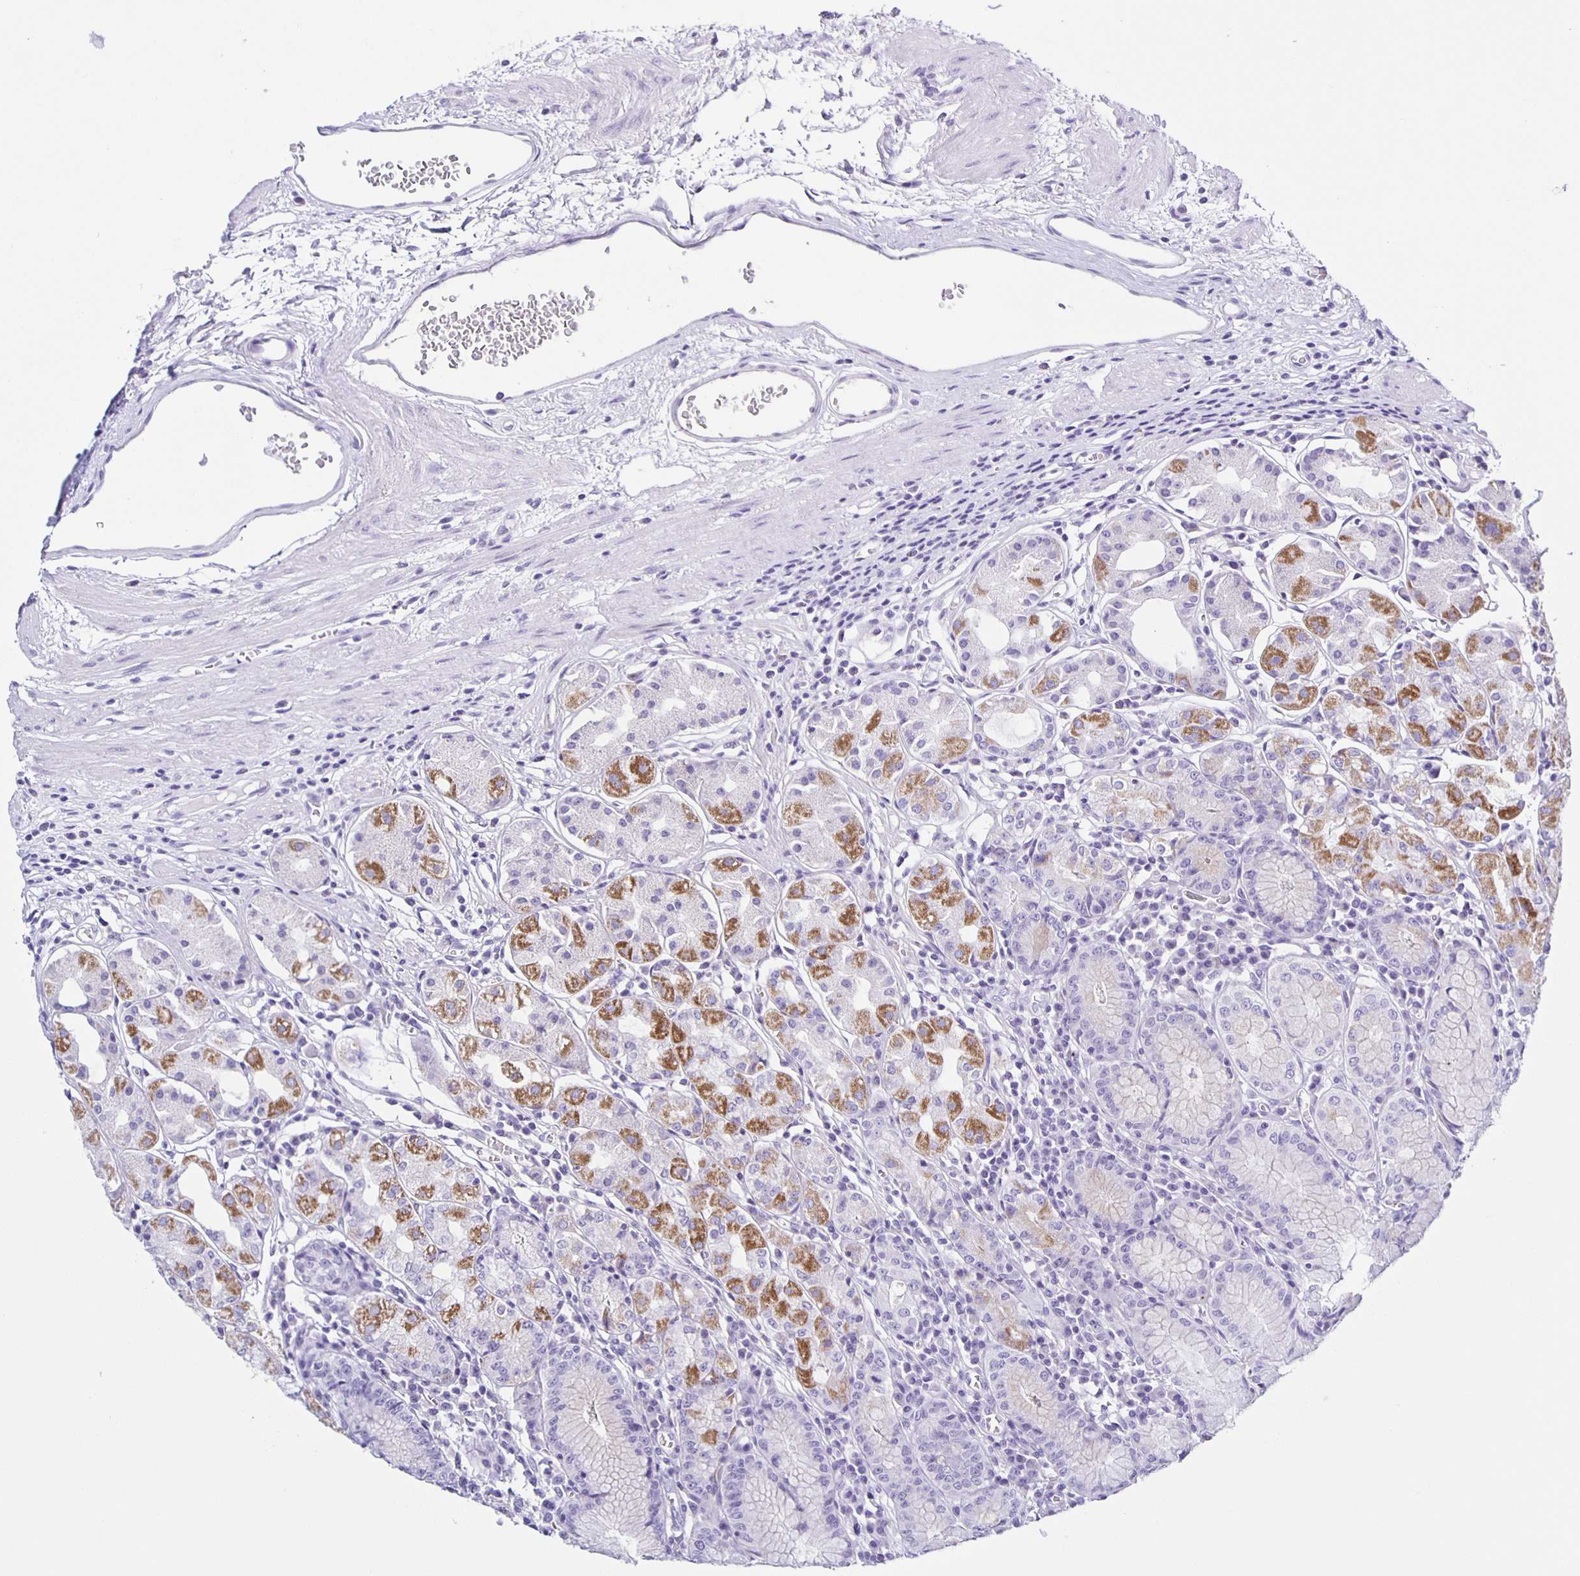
{"staining": {"intensity": "moderate", "quantity": "25%-75%", "location": "cytoplasmic/membranous"}, "tissue": "stomach", "cell_type": "Glandular cells", "image_type": "normal", "snomed": [{"axis": "morphology", "description": "Normal tissue, NOS"}, {"axis": "topography", "description": "Stomach"}], "caption": "Glandular cells exhibit medium levels of moderate cytoplasmic/membranous expression in approximately 25%-75% of cells in unremarkable human stomach.", "gene": "AQP6", "patient": {"sex": "male", "age": 55}}